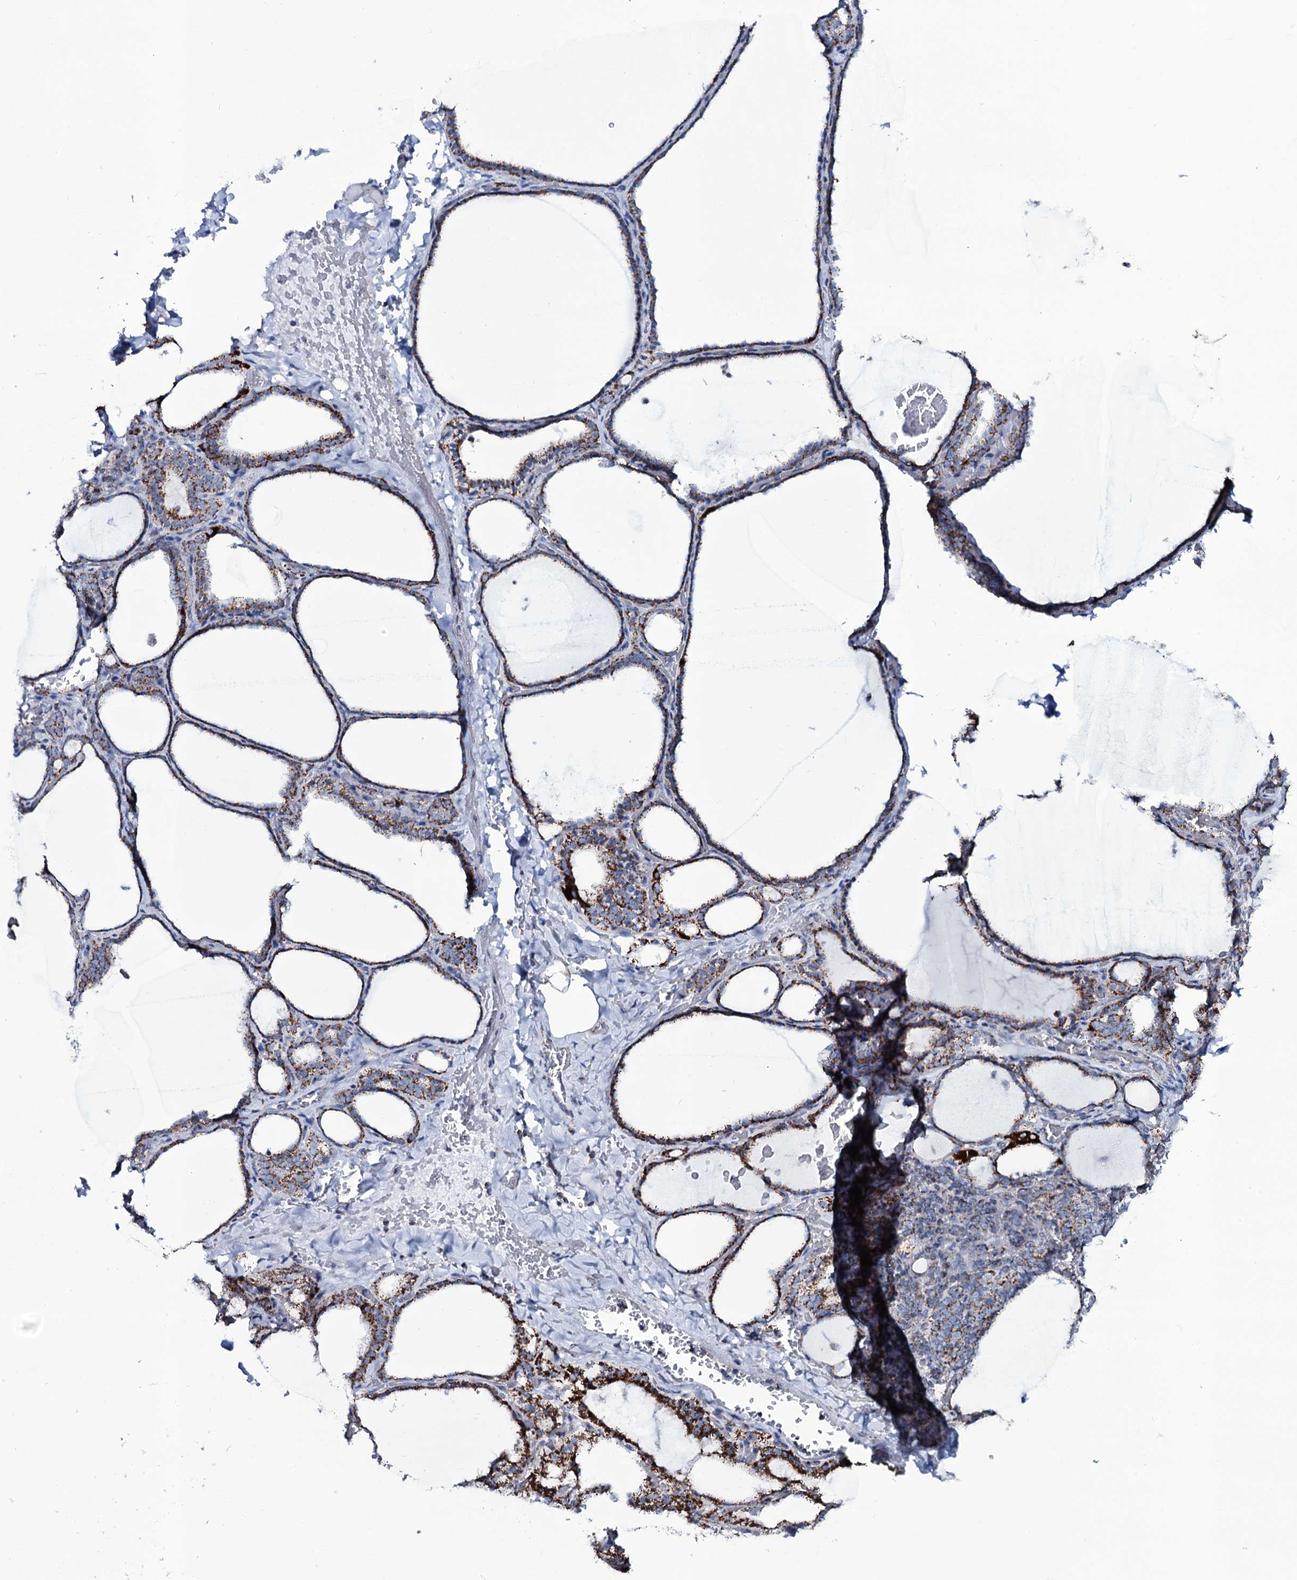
{"staining": {"intensity": "strong", "quantity": ">75%", "location": "cytoplasmic/membranous"}, "tissue": "thyroid gland", "cell_type": "Glandular cells", "image_type": "normal", "snomed": [{"axis": "morphology", "description": "Normal tissue, NOS"}, {"axis": "topography", "description": "Thyroid gland"}], "caption": "Approximately >75% of glandular cells in unremarkable thyroid gland exhibit strong cytoplasmic/membranous protein staining as visualized by brown immunohistochemical staining.", "gene": "MRPS35", "patient": {"sex": "female", "age": 39}}